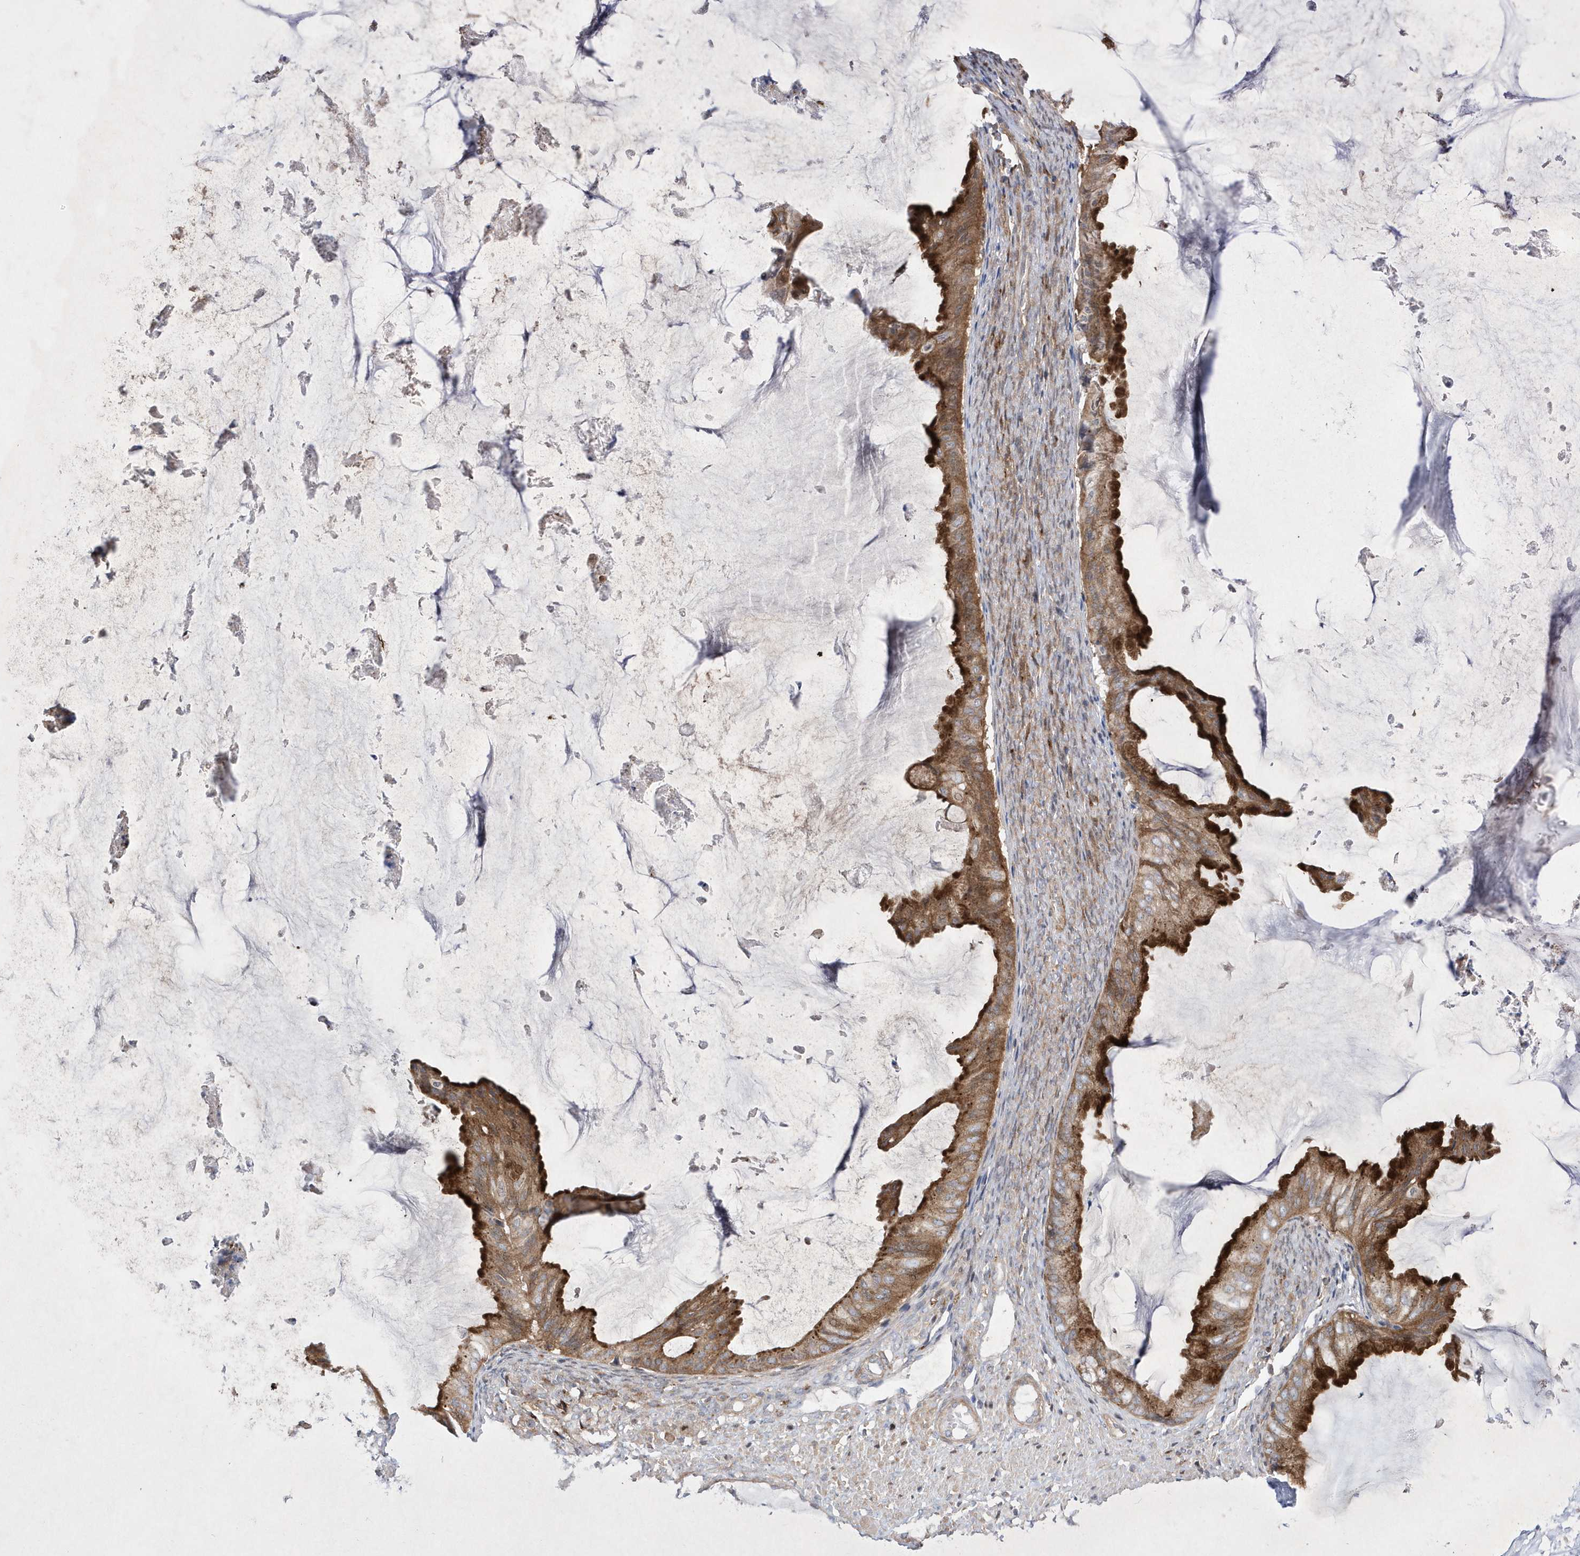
{"staining": {"intensity": "moderate", "quantity": ">75%", "location": "cytoplasmic/membranous"}, "tissue": "ovarian cancer", "cell_type": "Tumor cells", "image_type": "cancer", "snomed": [{"axis": "morphology", "description": "Cystadenocarcinoma, mucinous, NOS"}, {"axis": "topography", "description": "Ovary"}], "caption": "Immunohistochemical staining of human mucinous cystadenocarcinoma (ovarian) displays medium levels of moderate cytoplasmic/membranous expression in about >75% of tumor cells. (Stains: DAB (3,3'-diaminobenzidine) in brown, nuclei in blue, Microscopy: brightfield microscopy at high magnification).", "gene": "LONRF2", "patient": {"sex": "female", "age": 61}}